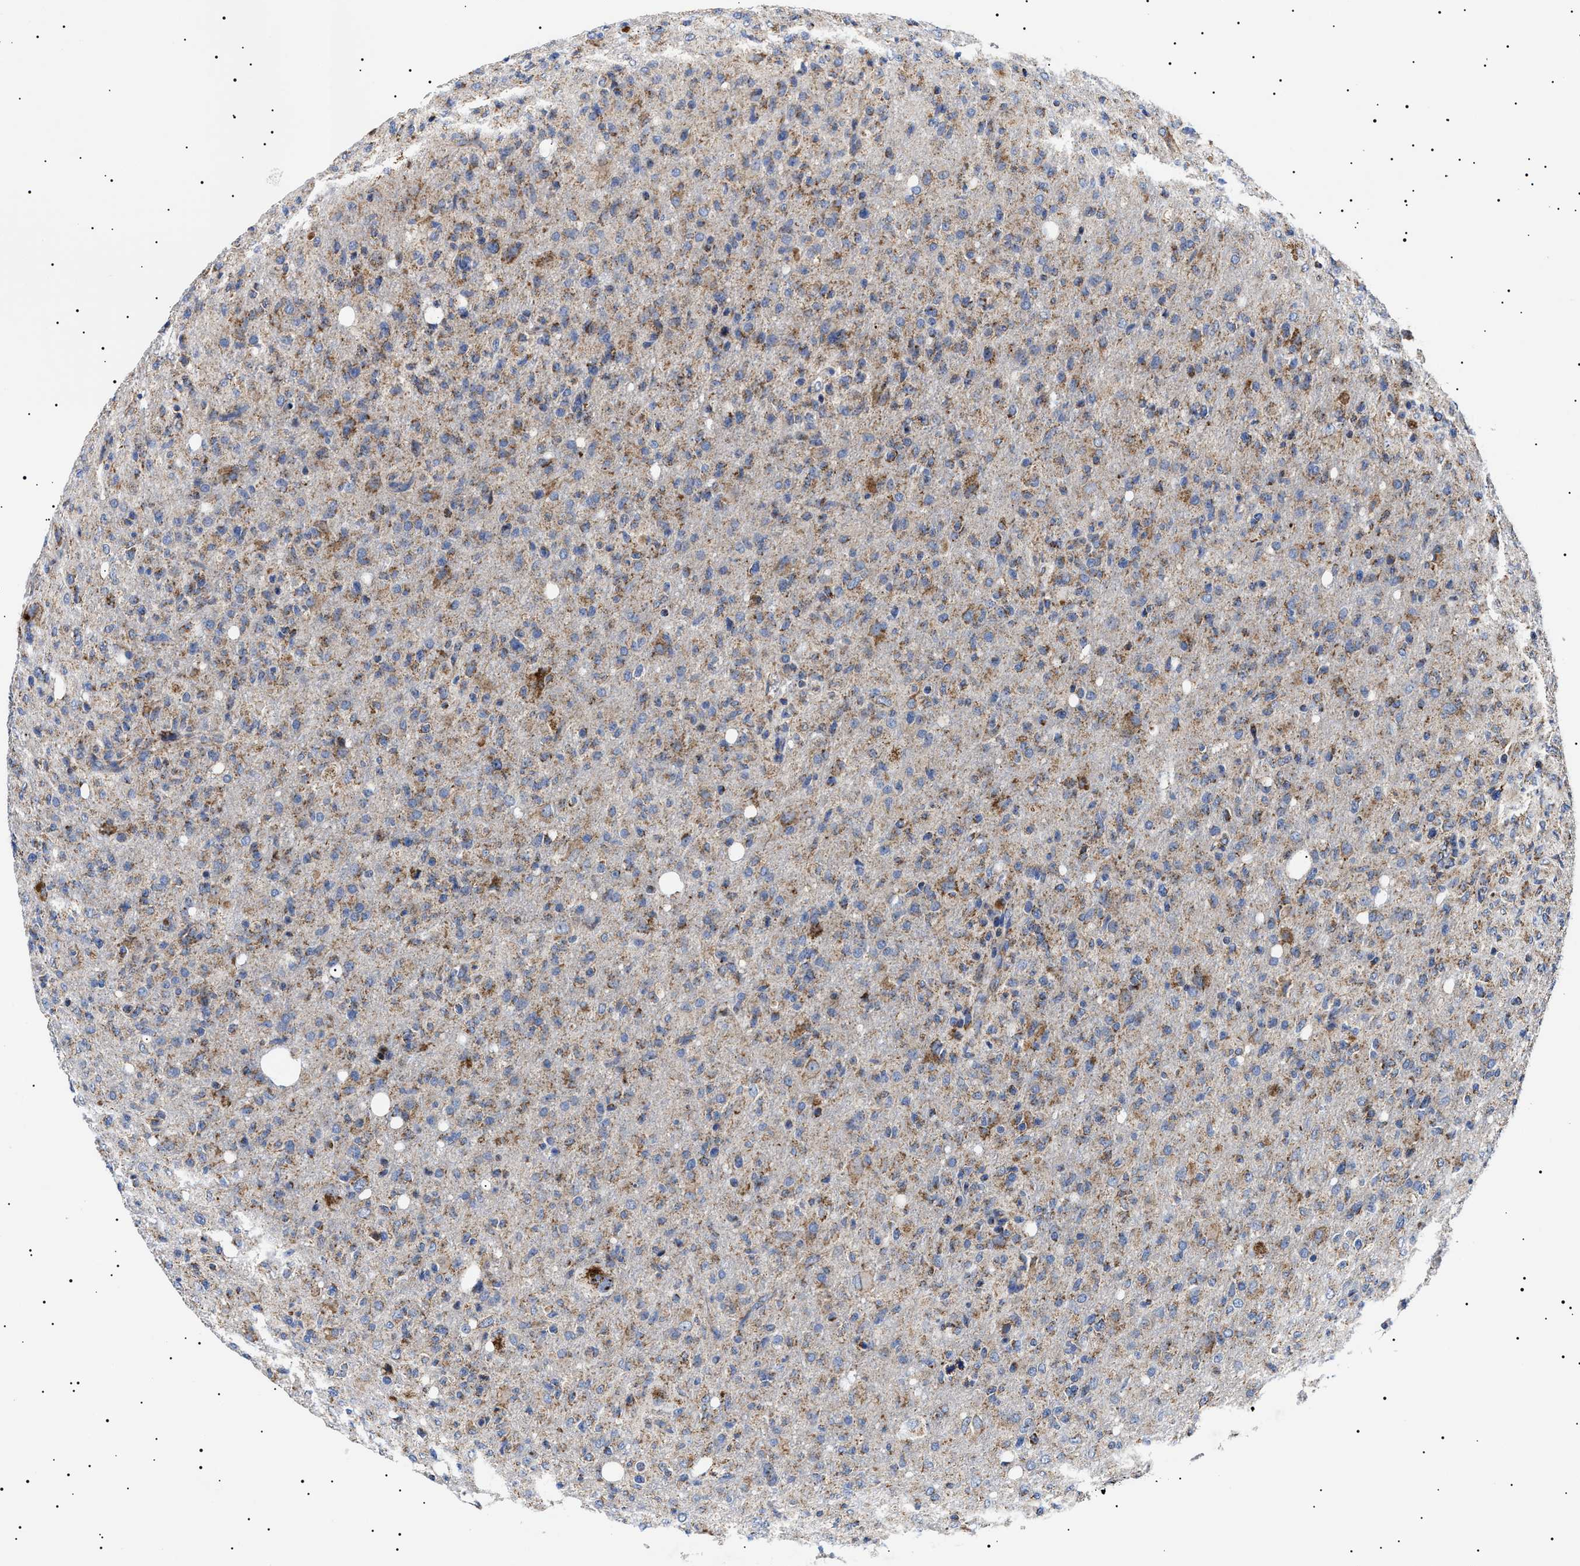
{"staining": {"intensity": "moderate", "quantity": "25%-75%", "location": "cytoplasmic/membranous"}, "tissue": "glioma", "cell_type": "Tumor cells", "image_type": "cancer", "snomed": [{"axis": "morphology", "description": "Glioma, malignant, High grade"}, {"axis": "topography", "description": "Brain"}], "caption": "Immunohistochemical staining of glioma demonstrates medium levels of moderate cytoplasmic/membranous staining in about 25%-75% of tumor cells.", "gene": "CHRDL2", "patient": {"sex": "female", "age": 57}}